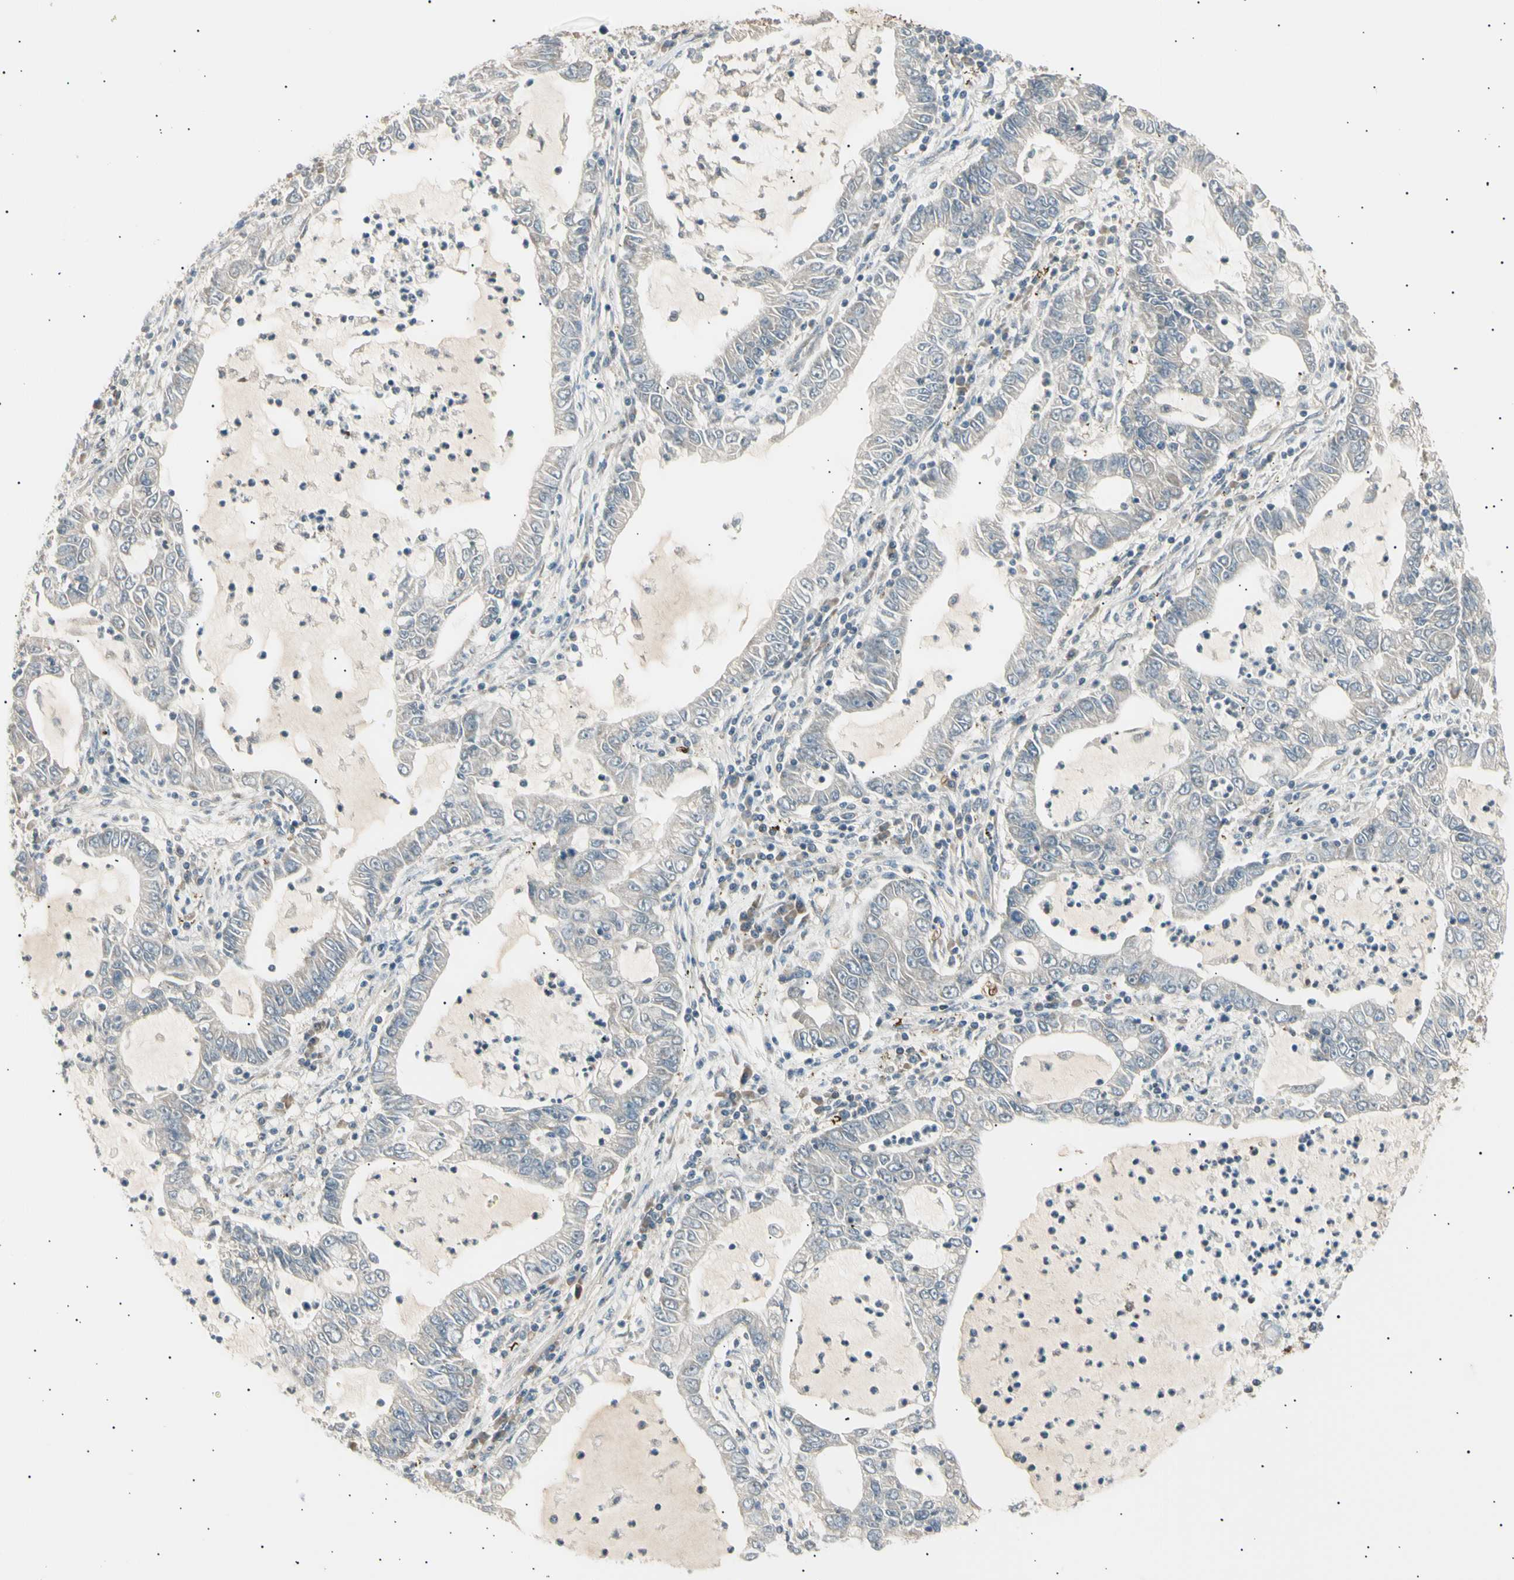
{"staining": {"intensity": "moderate", "quantity": "25%-75%", "location": "cytoplasmic/membranous"}, "tissue": "lung cancer", "cell_type": "Tumor cells", "image_type": "cancer", "snomed": [{"axis": "morphology", "description": "Adenocarcinoma, NOS"}, {"axis": "topography", "description": "Lung"}], "caption": "Immunohistochemistry staining of lung cancer (adenocarcinoma), which shows medium levels of moderate cytoplasmic/membranous positivity in about 25%-75% of tumor cells indicating moderate cytoplasmic/membranous protein staining. The staining was performed using DAB (brown) for protein detection and nuclei were counterstained in hematoxylin (blue).", "gene": "LHPP", "patient": {"sex": "female", "age": 51}}